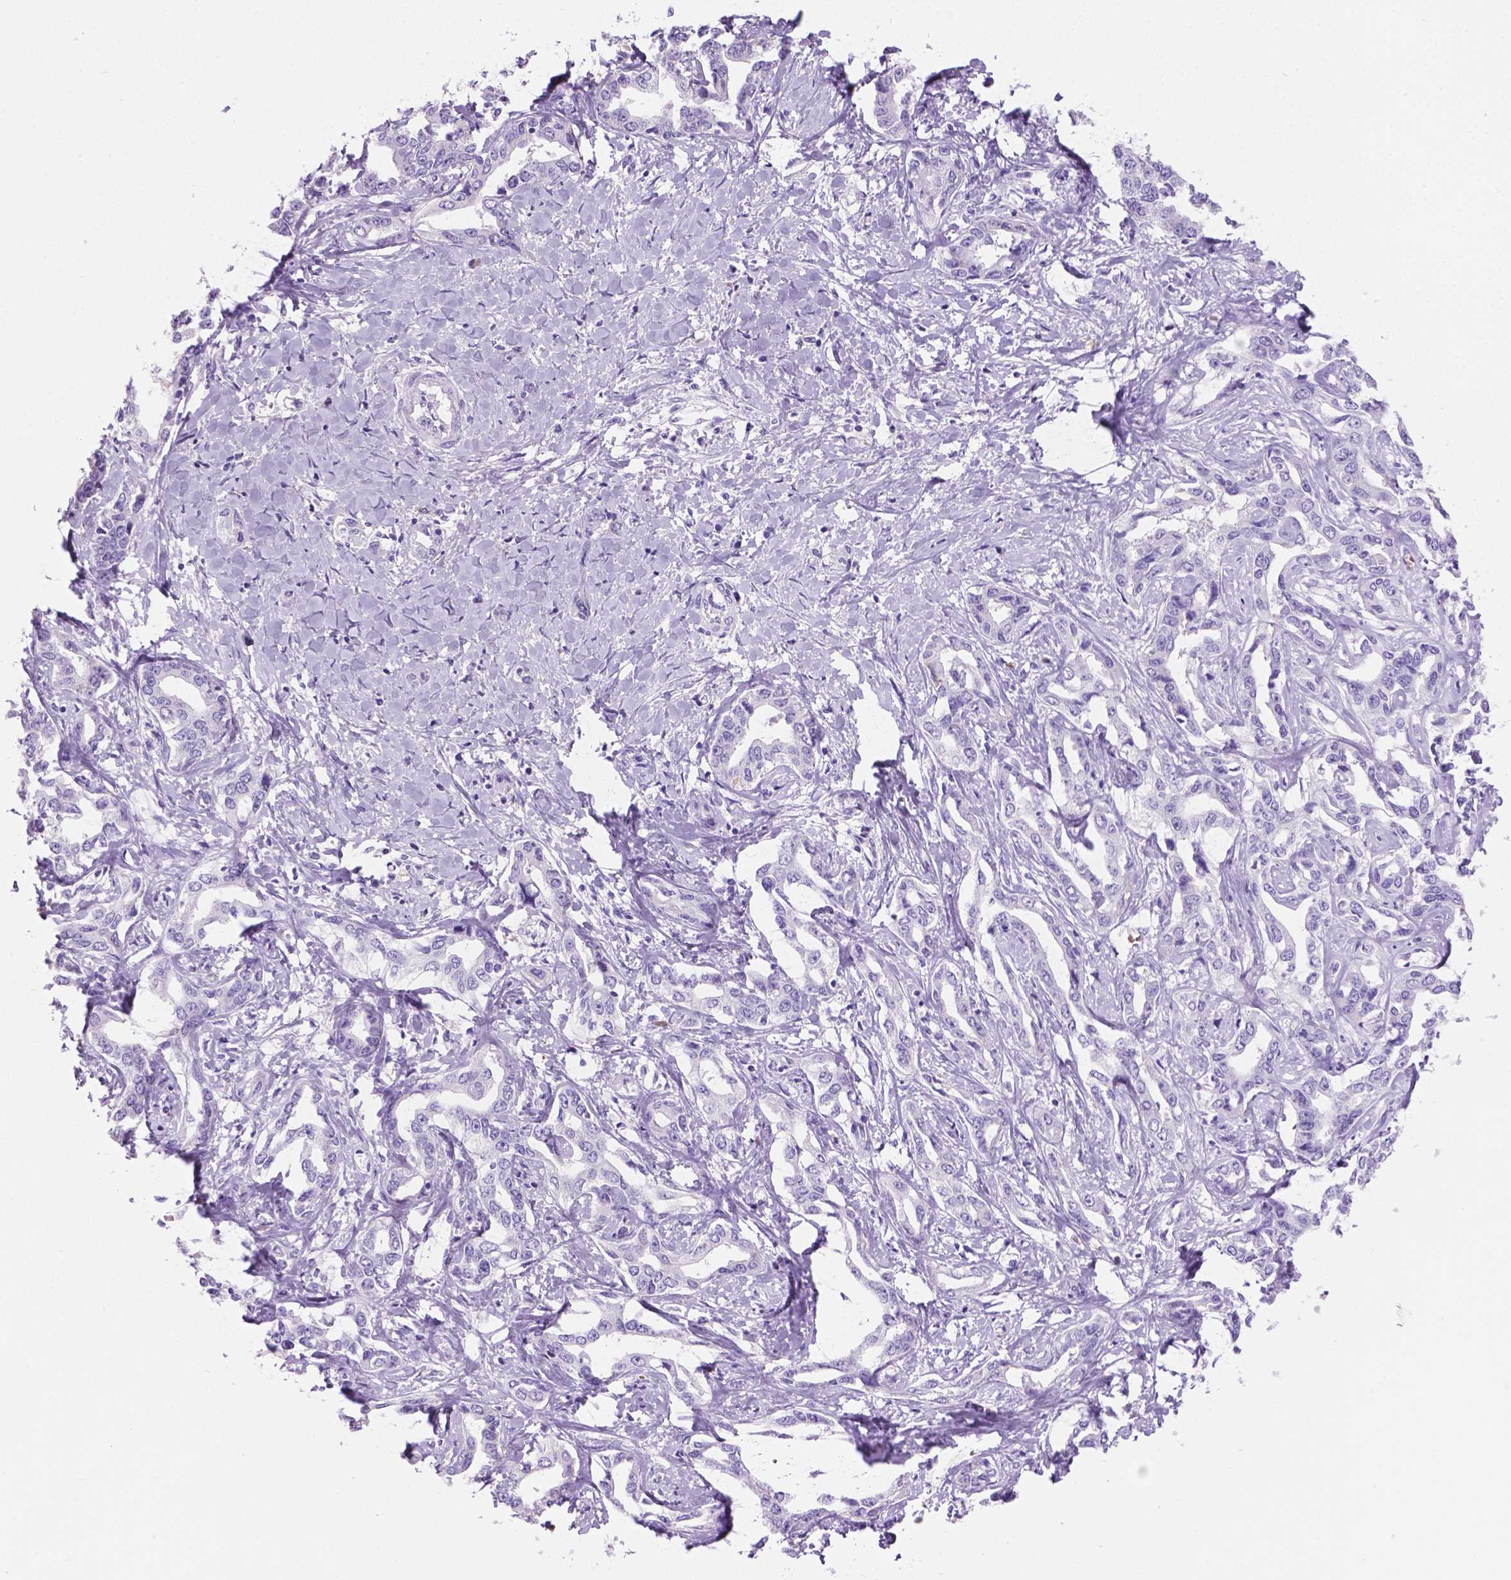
{"staining": {"intensity": "negative", "quantity": "none", "location": "none"}, "tissue": "liver cancer", "cell_type": "Tumor cells", "image_type": "cancer", "snomed": [{"axis": "morphology", "description": "Cholangiocarcinoma"}, {"axis": "topography", "description": "Liver"}], "caption": "Liver cholangiocarcinoma stained for a protein using immunohistochemistry demonstrates no staining tumor cells.", "gene": "GRIN2B", "patient": {"sex": "male", "age": 59}}